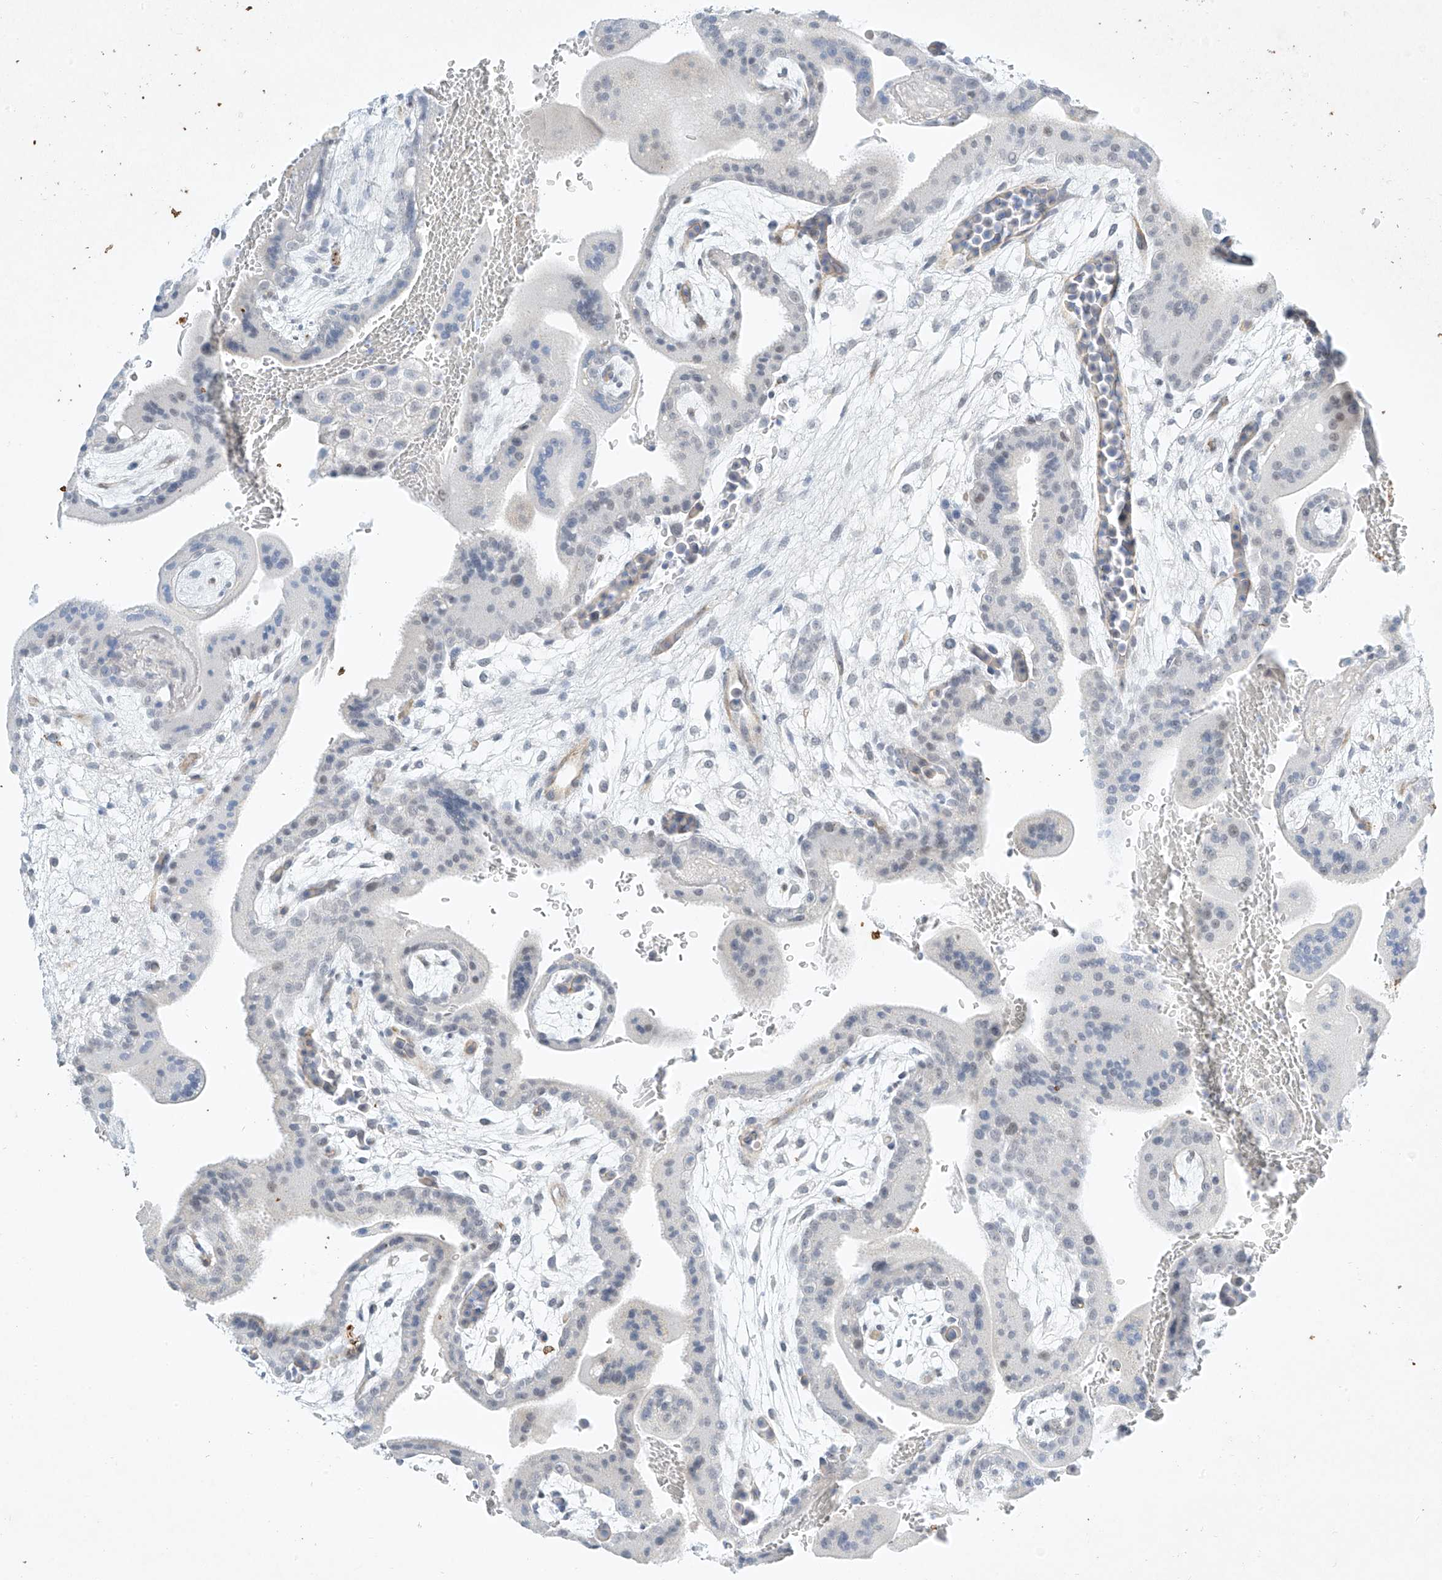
{"staining": {"intensity": "weak", "quantity": "<25%", "location": "cytoplasmic/membranous,nuclear"}, "tissue": "placenta", "cell_type": "Decidual cells", "image_type": "normal", "snomed": [{"axis": "morphology", "description": "Normal tissue, NOS"}, {"axis": "topography", "description": "Placenta"}], "caption": "Protein analysis of unremarkable placenta exhibits no significant positivity in decidual cells.", "gene": "REEP2", "patient": {"sex": "female", "age": 35}}